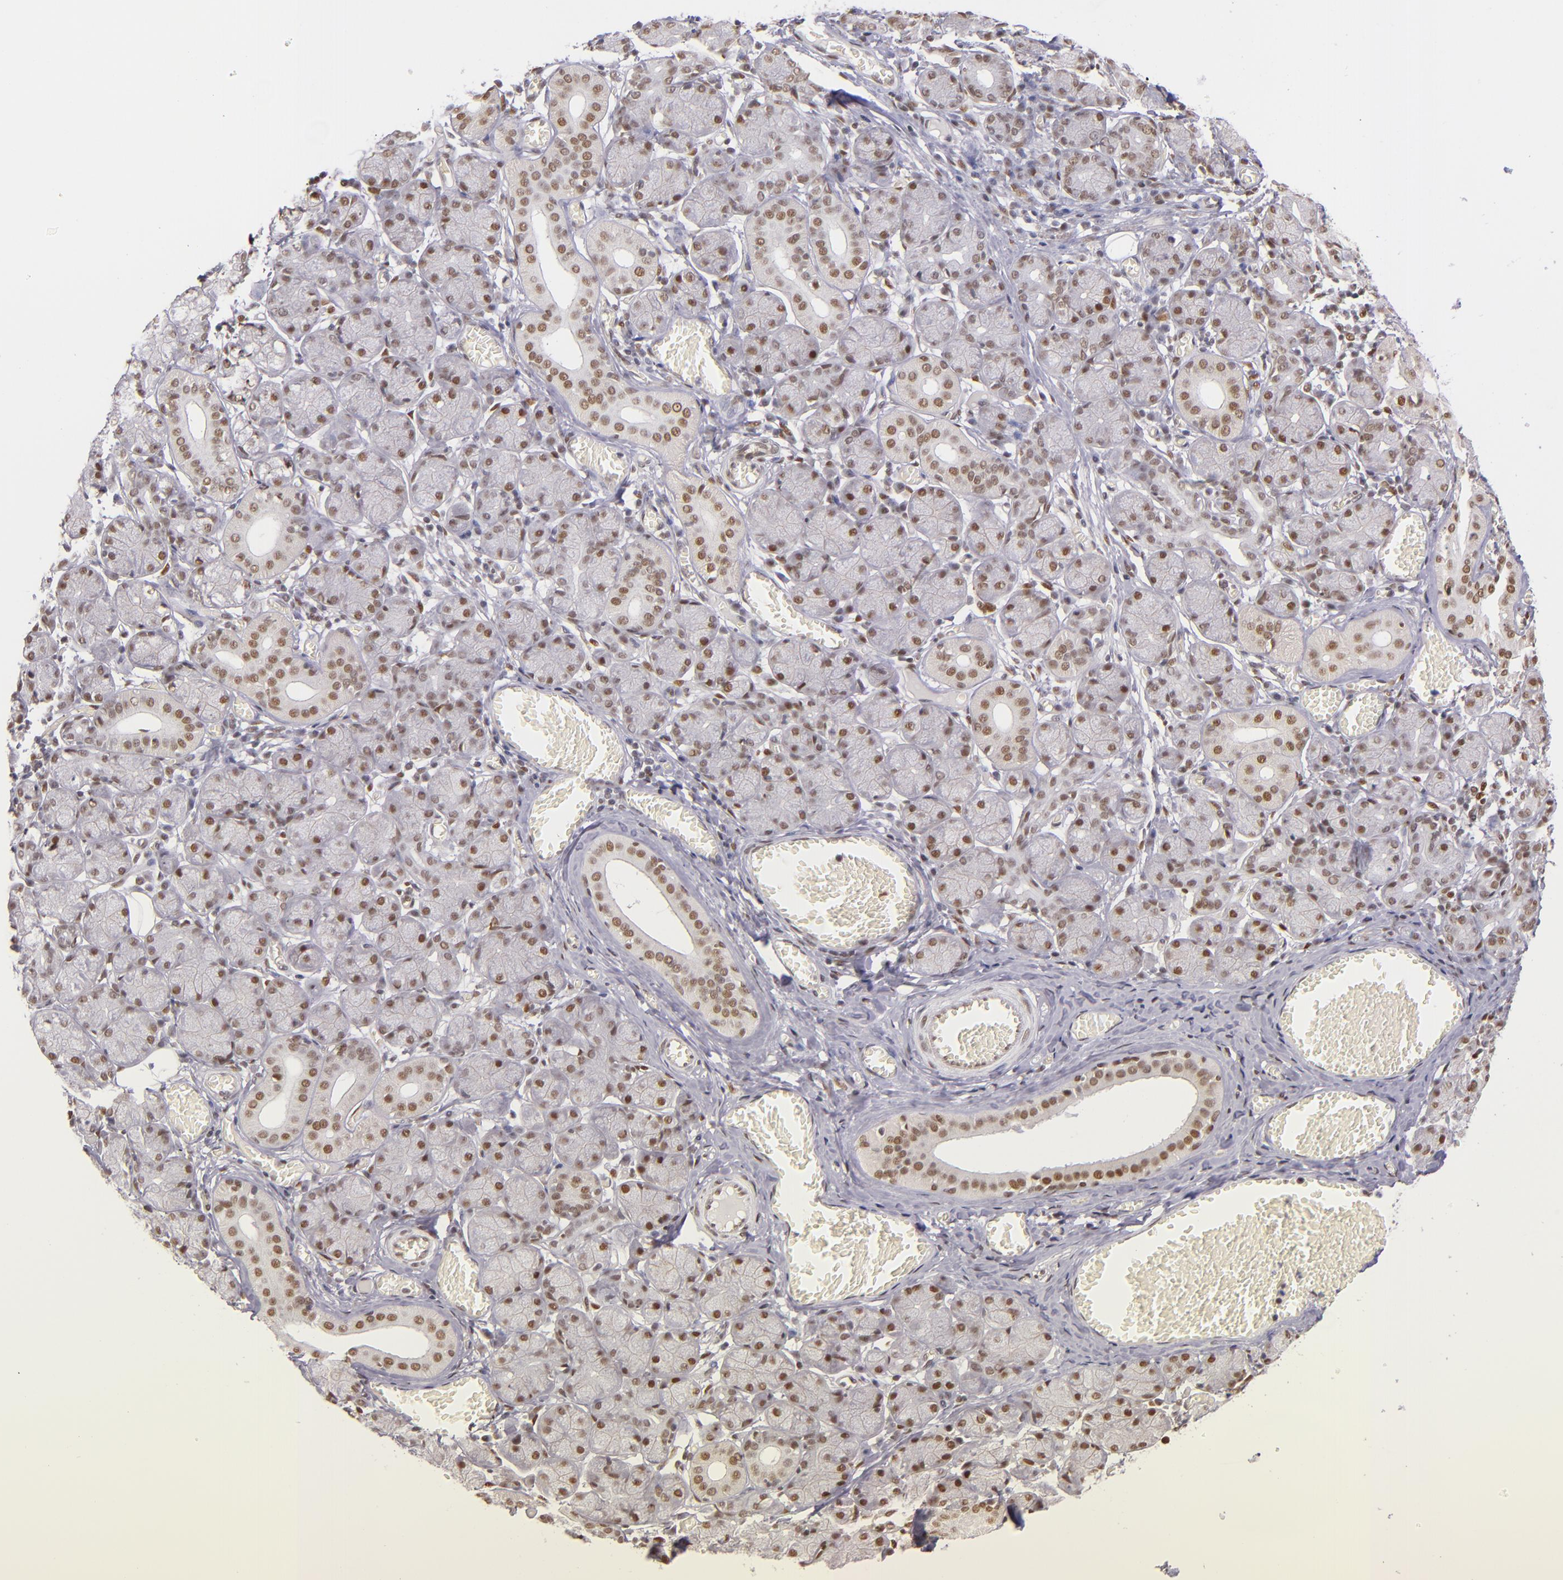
{"staining": {"intensity": "moderate", "quantity": ">75%", "location": "nuclear"}, "tissue": "salivary gland", "cell_type": "Glandular cells", "image_type": "normal", "snomed": [{"axis": "morphology", "description": "Normal tissue, NOS"}, {"axis": "topography", "description": "Salivary gland"}], "caption": "Salivary gland stained with immunohistochemistry shows moderate nuclear expression in approximately >75% of glandular cells.", "gene": "NCOR2", "patient": {"sex": "female", "age": 24}}